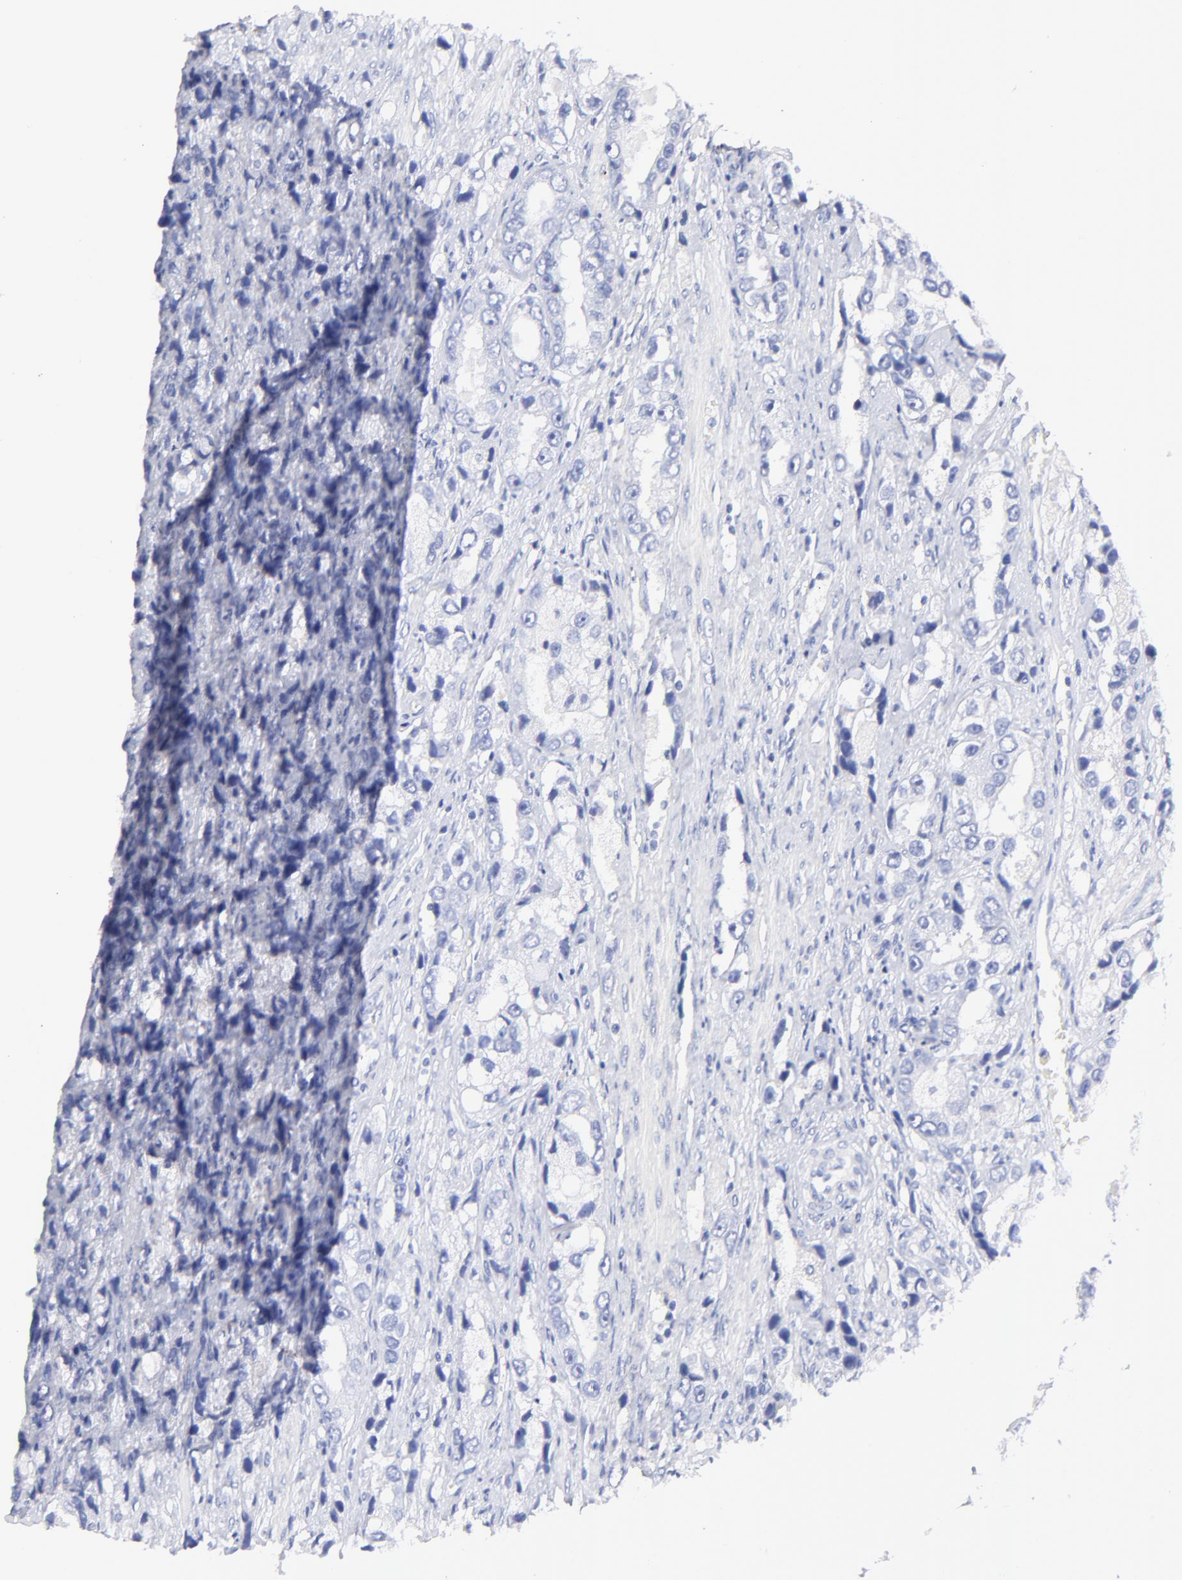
{"staining": {"intensity": "negative", "quantity": "none", "location": "none"}, "tissue": "prostate cancer", "cell_type": "Tumor cells", "image_type": "cancer", "snomed": [{"axis": "morphology", "description": "Adenocarcinoma, High grade"}, {"axis": "topography", "description": "Prostate"}], "caption": "The histopathology image exhibits no staining of tumor cells in prostate high-grade adenocarcinoma.", "gene": "HORMAD2", "patient": {"sex": "male", "age": 63}}